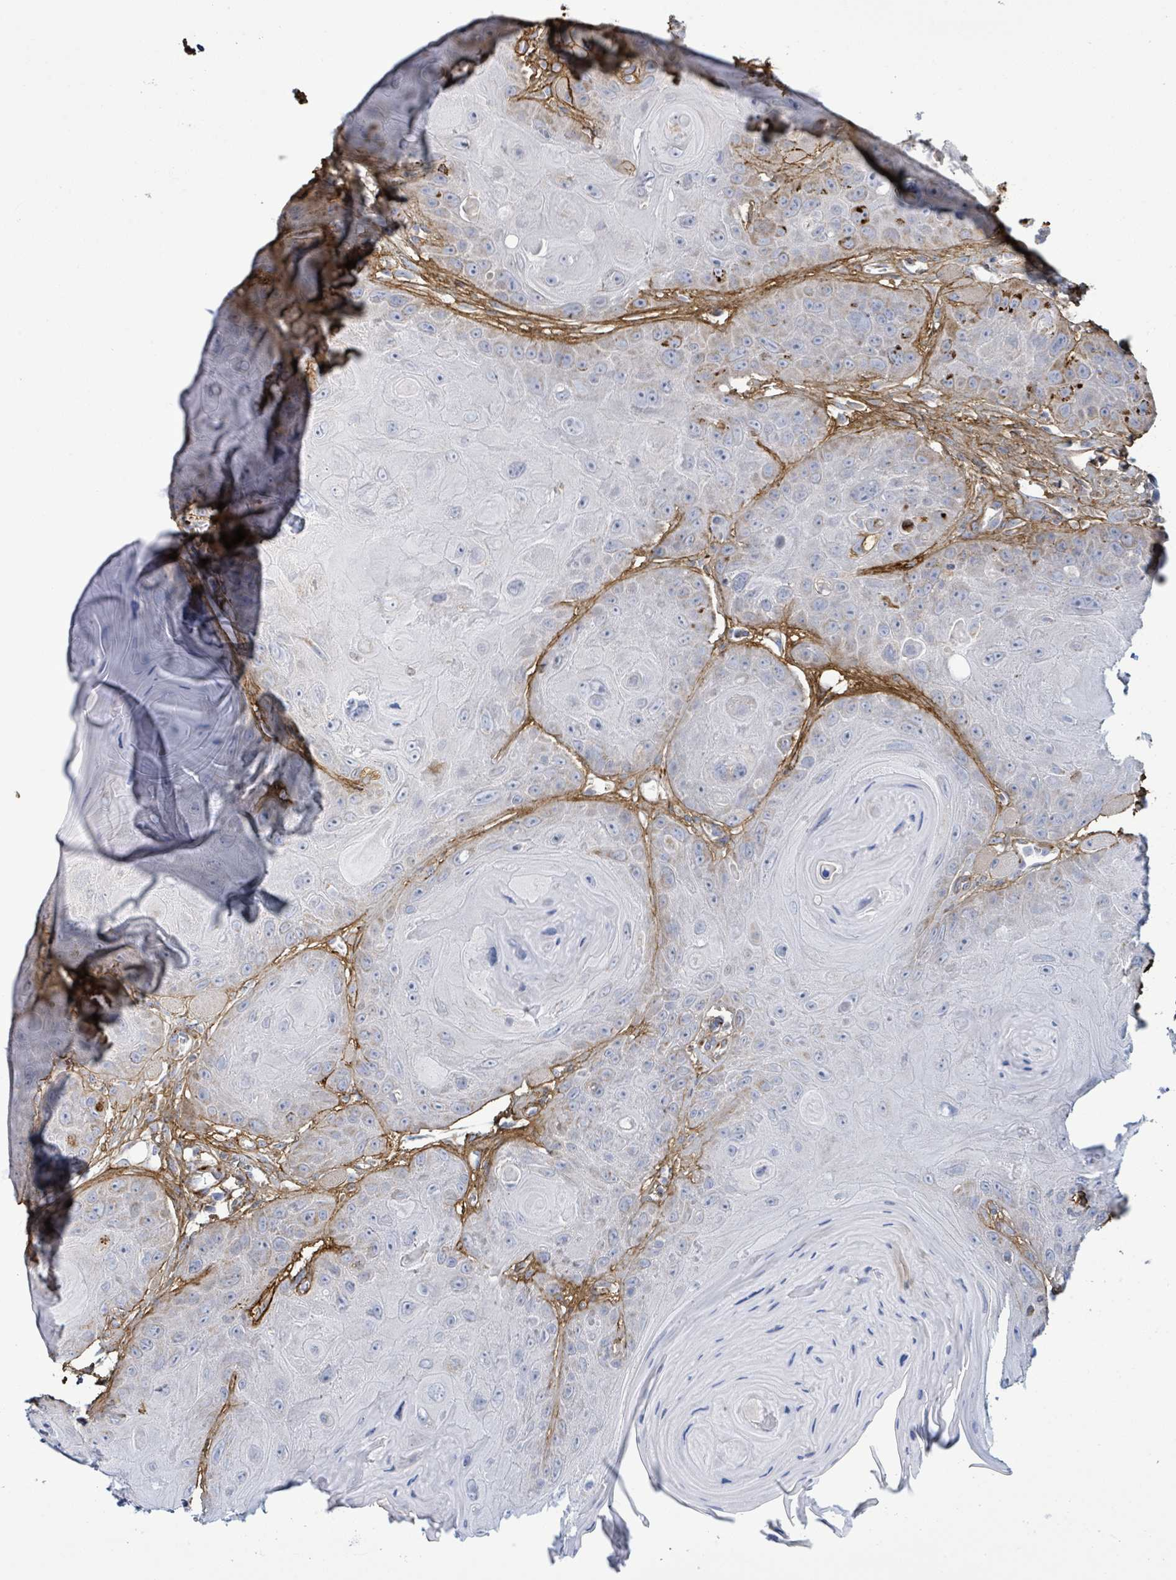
{"staining": {"intensity": "negative", "quantity": "none", "location": "none"}, "tissue": "head and neck cancer", "cell_type": "Tumor cells", "image_type": "cancer", "snomed": [{"axis": "morphology", "description": "Squamous cell carcinoma, NOS"}, {"axis": "topography", "description": "Head-Neck"}], "caption": "The histopathology image exhibits no staining of tumor cells in head and neck cancer (squamous cell carcinoma).", "gene": "ALG12", "patient": {"sex": "female", "age": 59}}